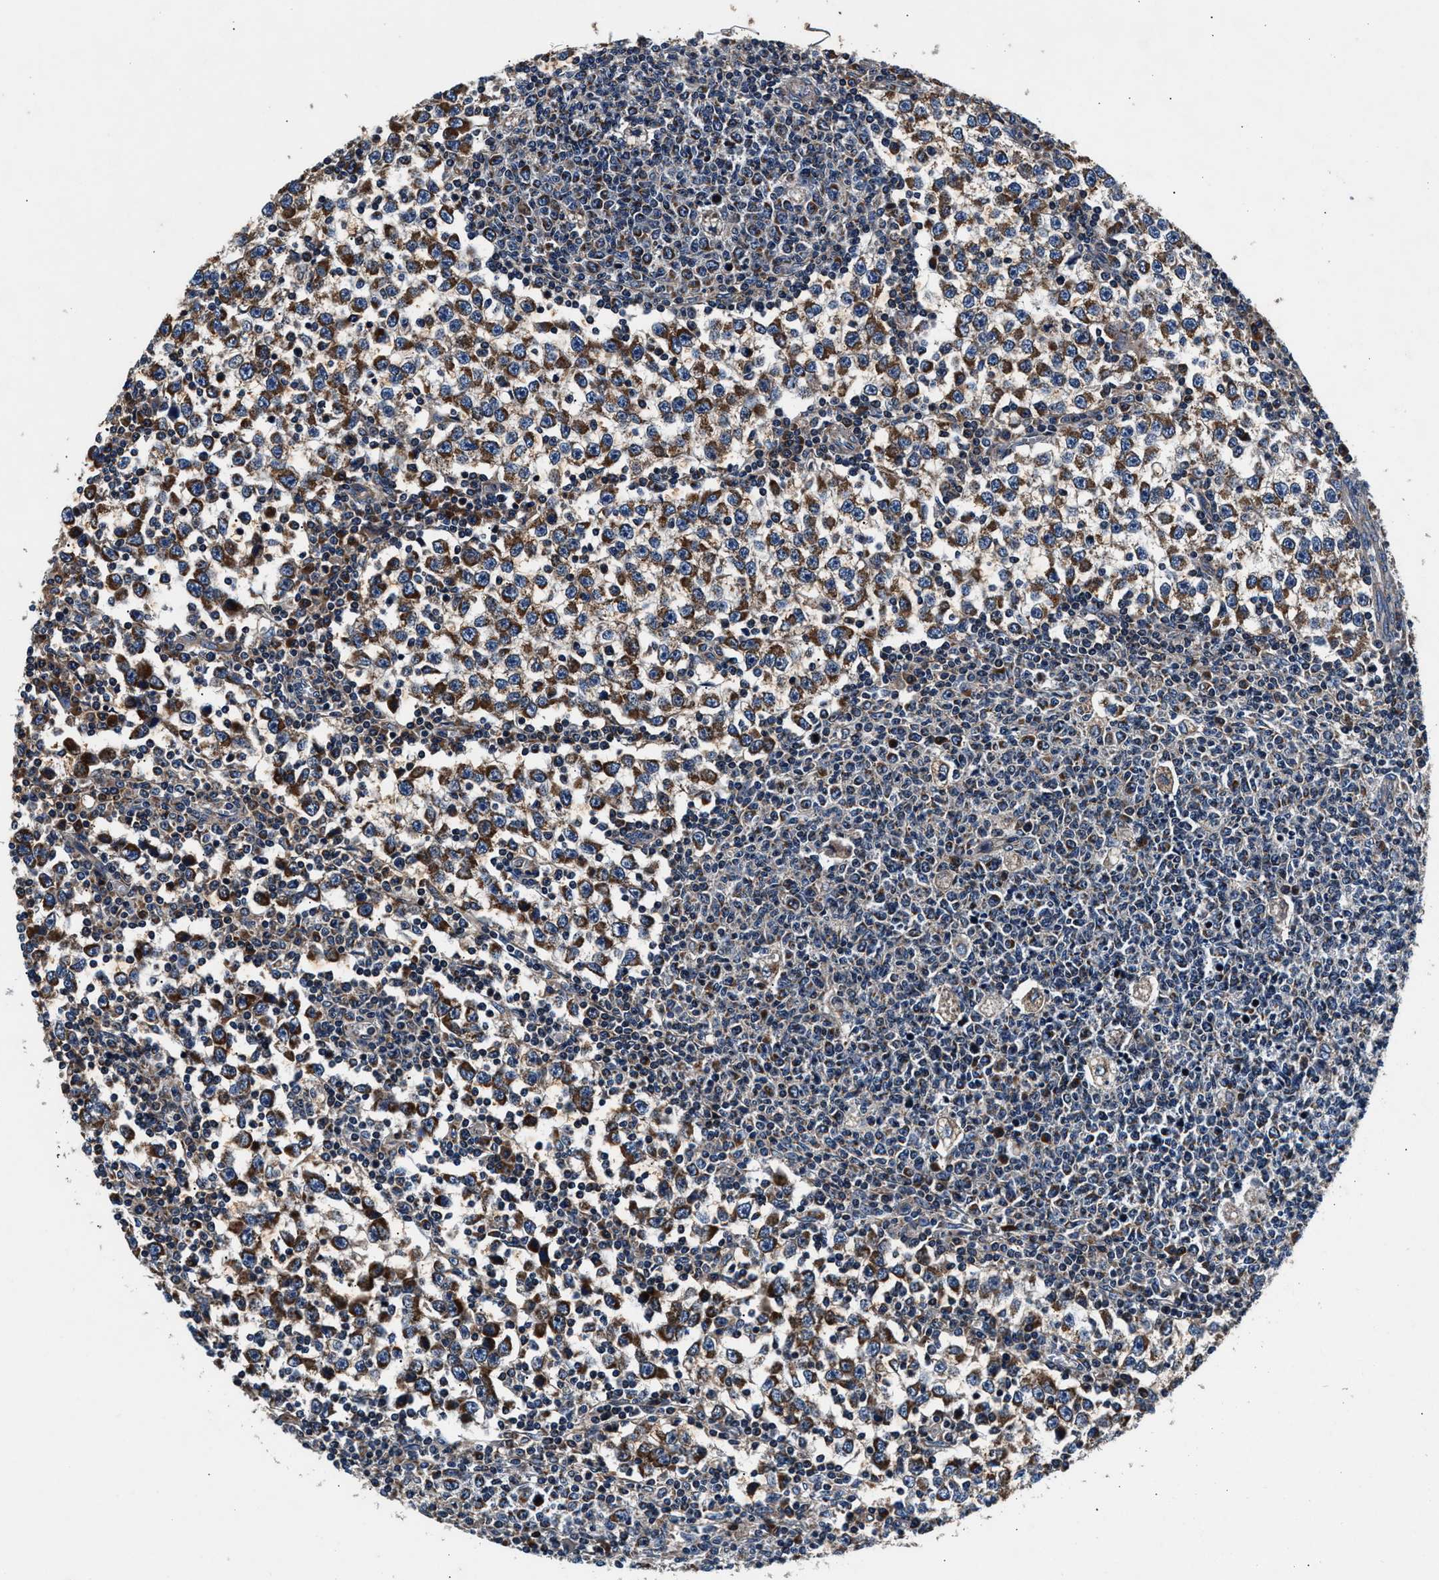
{"staining": {"intensity": "strong", "quantity": "25%-75%", "location": "cytoplasmic/membranous"}, "tissue": "testis cancer", "cell_type": "Tumor cells", "image_type": "cancer", "snomed": [{"axis": "morphology", "description": "Seminoma, NOS"}, {"axis": "topography", "description": "Testis"}], "caption": "Testis cancer (seminoma) was stained to show a protein in brown. There is high levels of strong cytoplasmic/membranous staining in approximately 25%-75% of tumor cells.", "gene": "IMMT", "patient": {"sex": "male", "age": 65}}